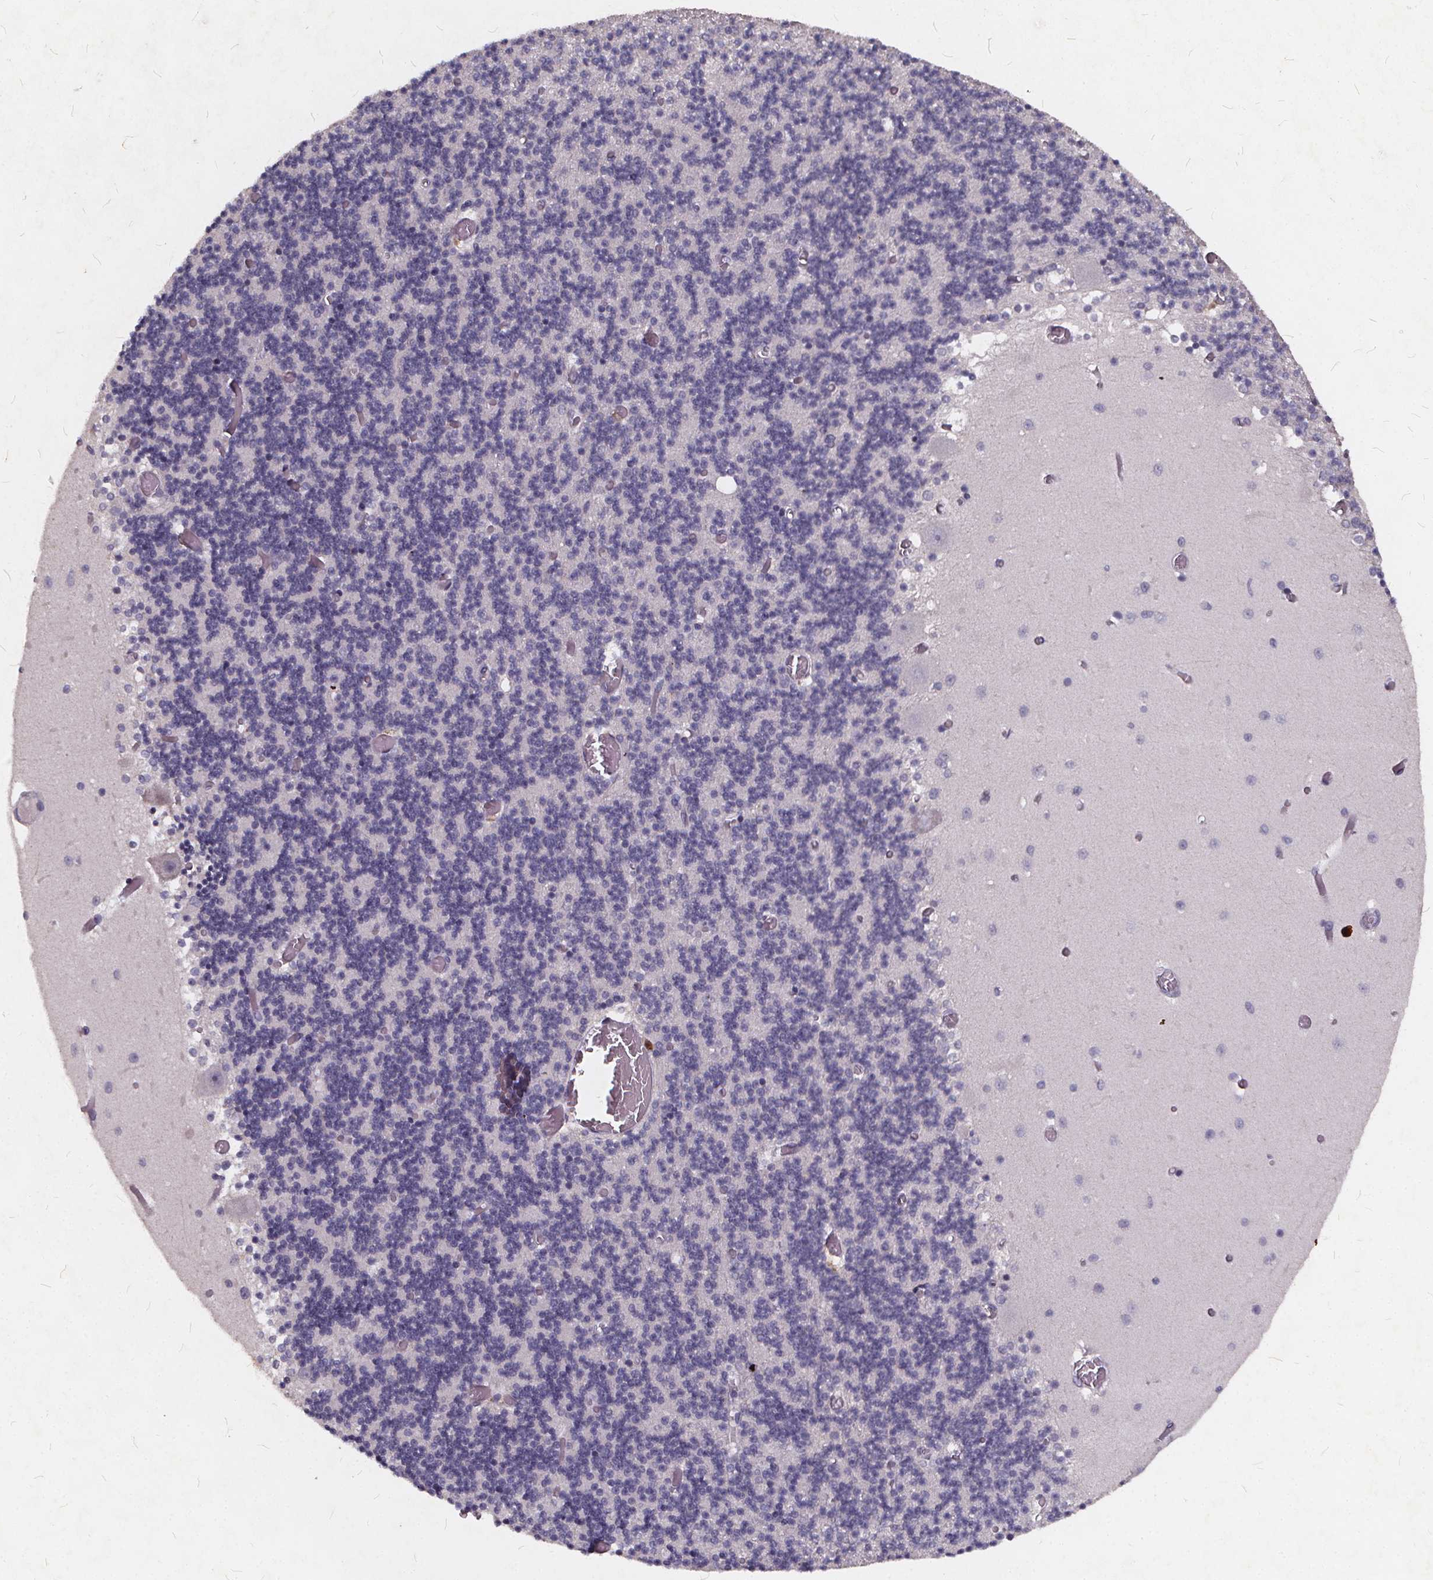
{"staining": {"intensity": "negative", "quantity": "none", "location": "none"}, "tissue": "cerebellum", "cell_type": "Cells in granular layer", "image_type": "normal", "snomed": [{"axis": "morphology", "description": "Normal tissue, NOS"}, {"axis": "topography", "description": "Cerebellum"}], "caption": "The IHC photomicrograph has no significant positivity in cells in granular layer of cerebellum.", "gene": "TSPAN14", "patient": {"sex": "female", "age": 28}}